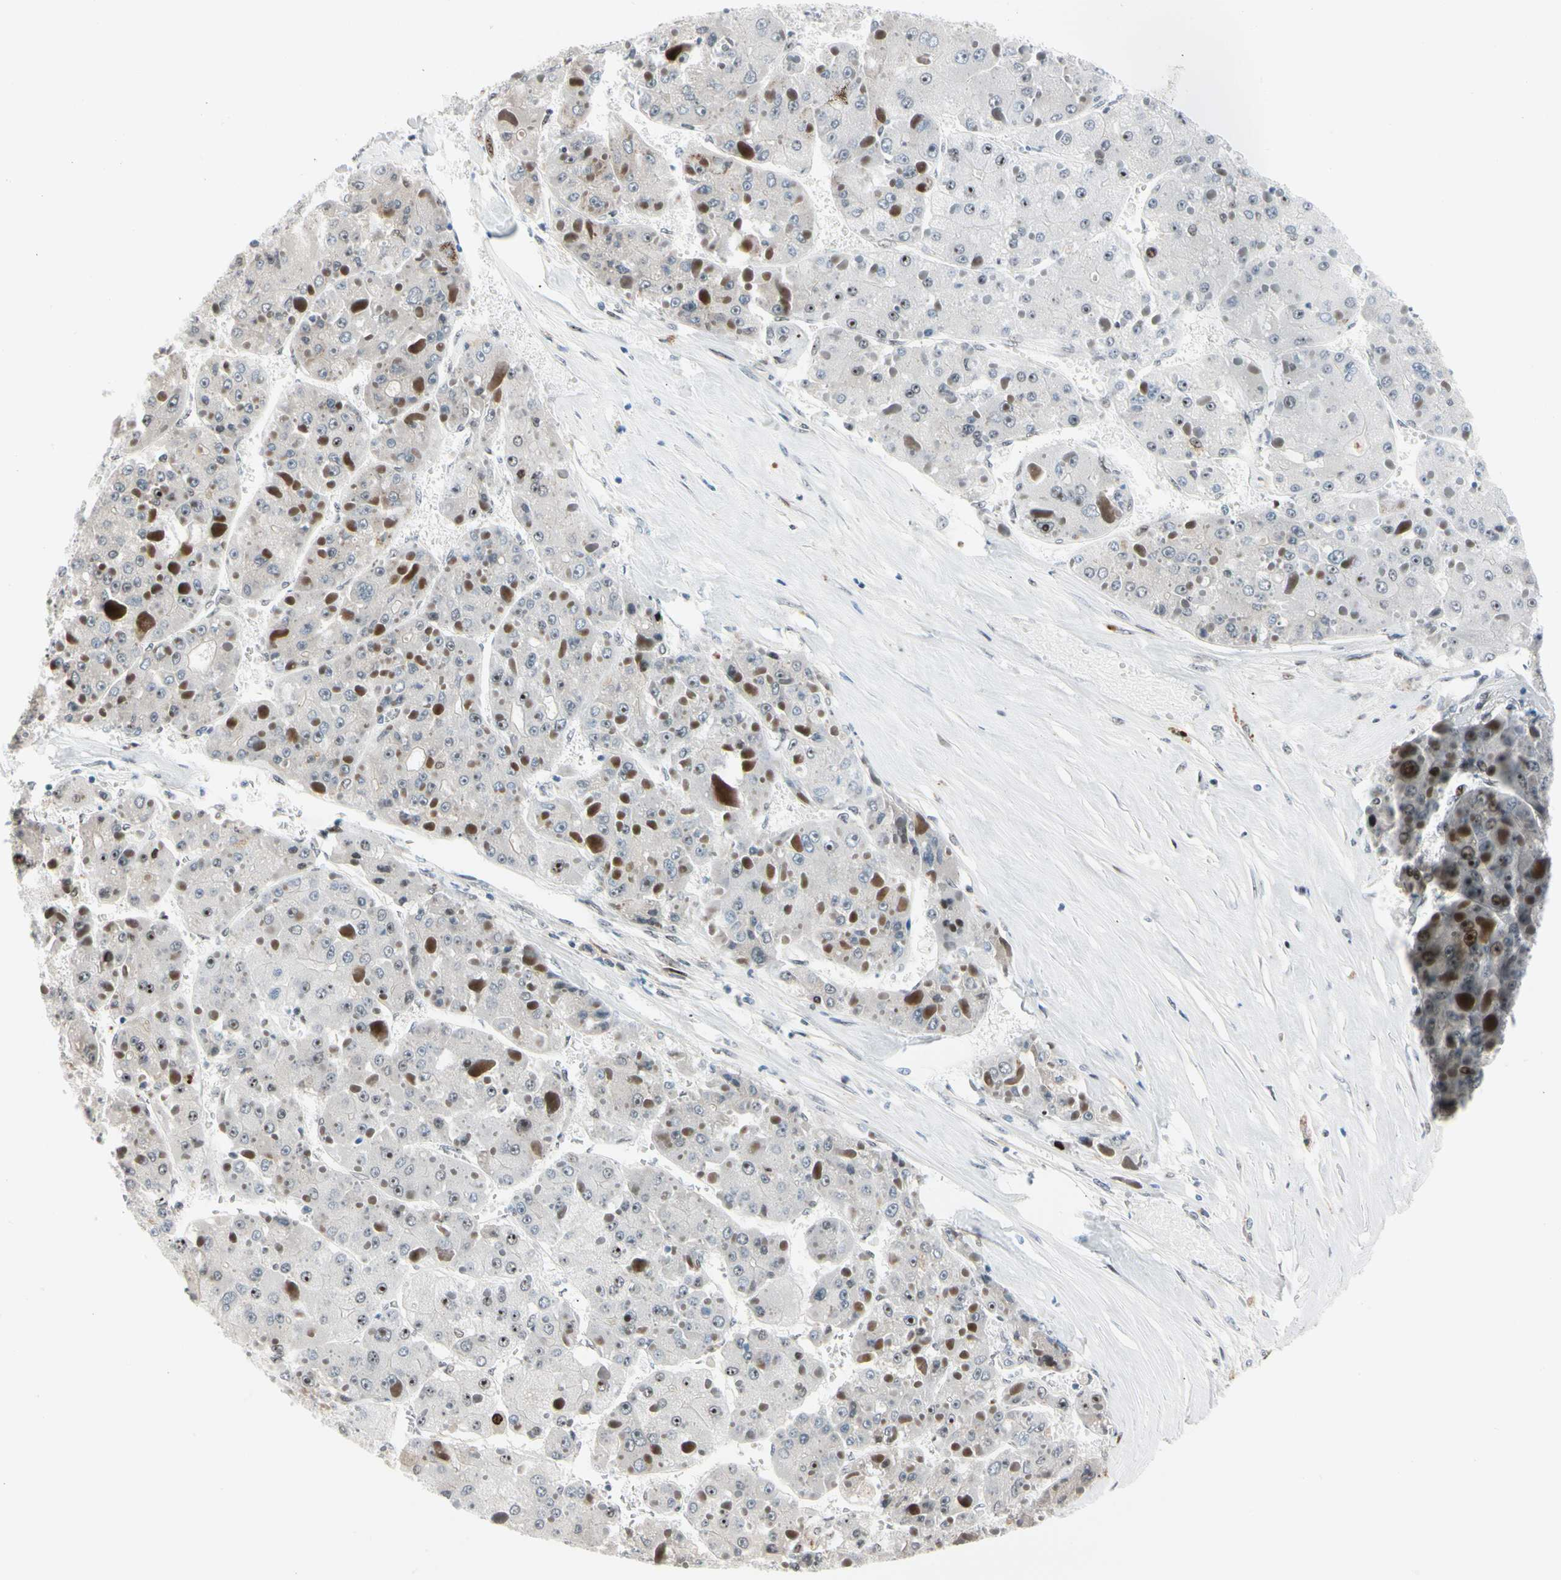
{"staining": {"intensity": "weak", "quantity": "25%-75%", "location": "nuclear"}, "tissue": "liver cancer", "cell_type": "Tumor cells", "image_type": "cancer", "snomed": [{"axis": "morphology", "description": "Carcinoma, Hepatocellular, NOS"}, {"axis": "topography", "description": "Liver"}], "caption": "Brown immunohistochemical staining in human liver cancer demonstrates weak nuclear expression in approximately 25%-75% of tumor cells. The staining is performed using DAB (3,3'-diaminobenzidine) brown chromogen to label protein expression. The nuclei are counter-stained blue using hematoxylin.", "gene": "FOXO3", "patient": {"sex": "female", "age": 73}}